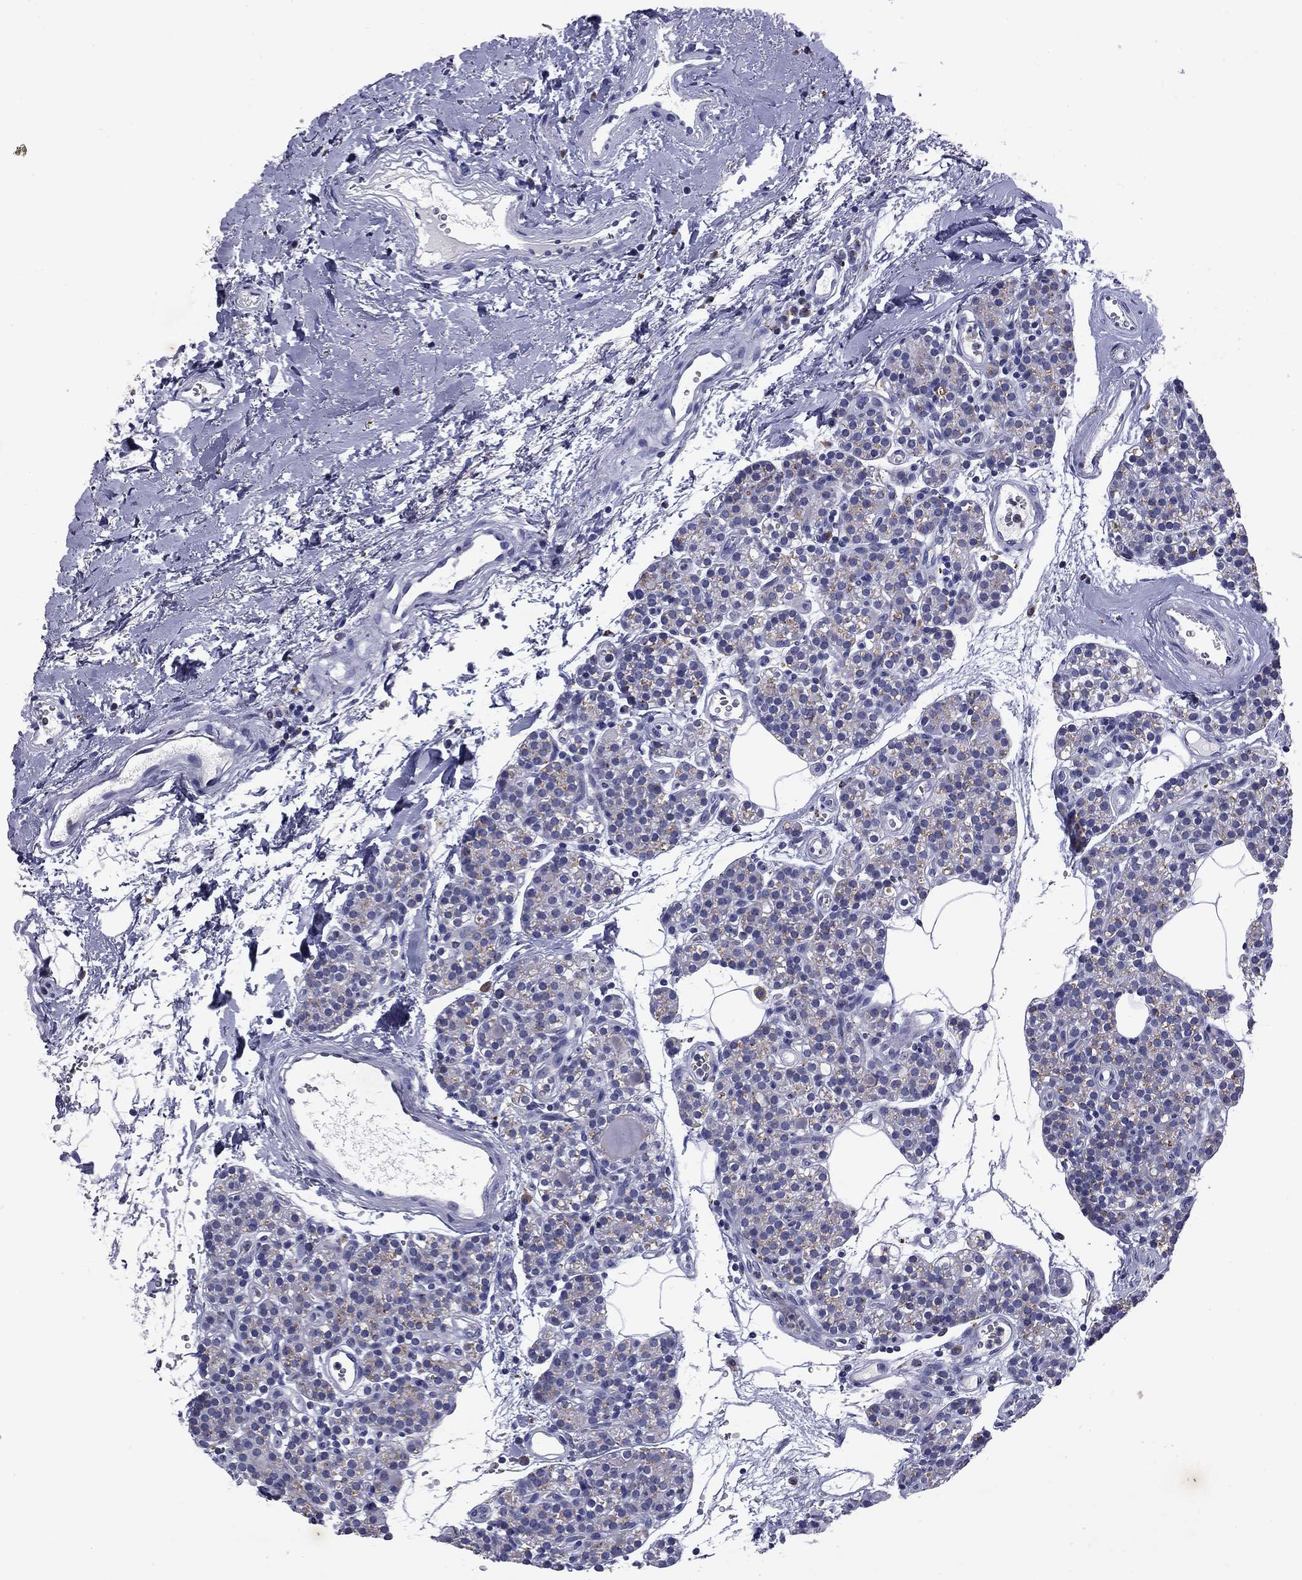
{"staining": {"intensity": "negative", "quantity": "none", "location": "none"}, "tissue": "parathyroid gland", "cell_type": "Glandular cells", "image_type": "normal", "snomed": [{"axis": "morphology", "description": "Normal tissue, NOS"}, {"axis": "topography", "description": "Parathyroid gland"}], "caption": "DAB immunohistochemical staining of unremarkable parathyroid gland reveals no significant positivity in glandular cells. Brightfield microscopy of IHC stained with DAB (3,3'-diaminobenzidine) (brown) and hematoxylin (blue), captured at high magnification.", "gene": "MADCAM1", "patient": {"sex": "female", "age": 67}}